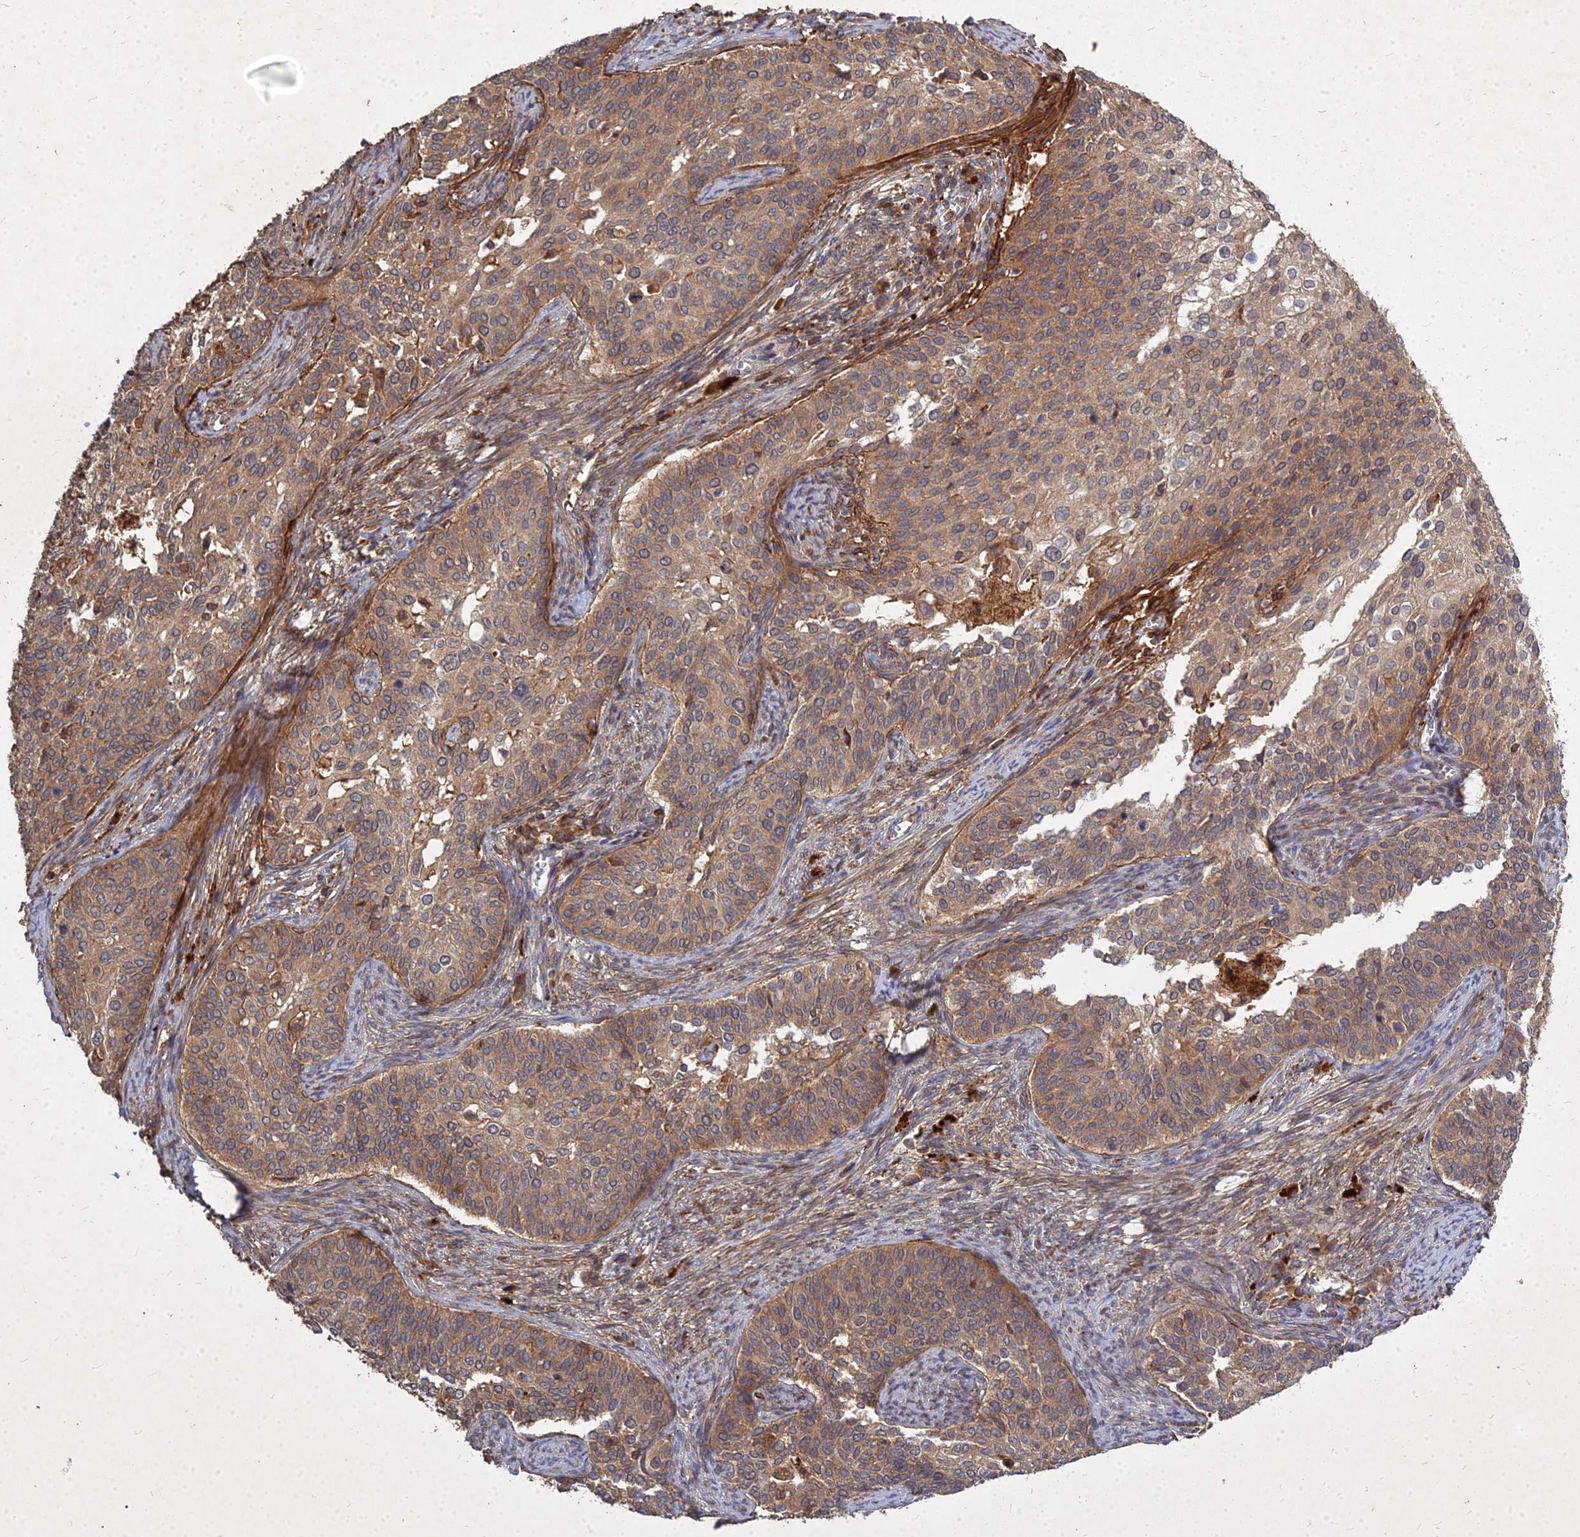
{"staining": {"intensity": "moderate", "quantity": ">75%", "location": "cytoplasmic/membranous"}, "tissue": "cervical cancer", "cell_type": "Tumor cells", "image_type": "cancer", "snomed": [{"axis": "morphology", "description": "Squamous cell carcinoma, NOS"}, {"axis": "topography", "description": "Cervix"}], "caption": "This photomicrograph shows cervical cancer (squamous cell carcinoma) stained with immunohistochemistry (IHC) to label a protein in brown. The cytoplasmic/membranous of tumor cells show moderate positivity for the protein. Nuclei are counter-stained blue.", "gene": "UBE2W", "patient": {"sex": "female", "age": 44}}